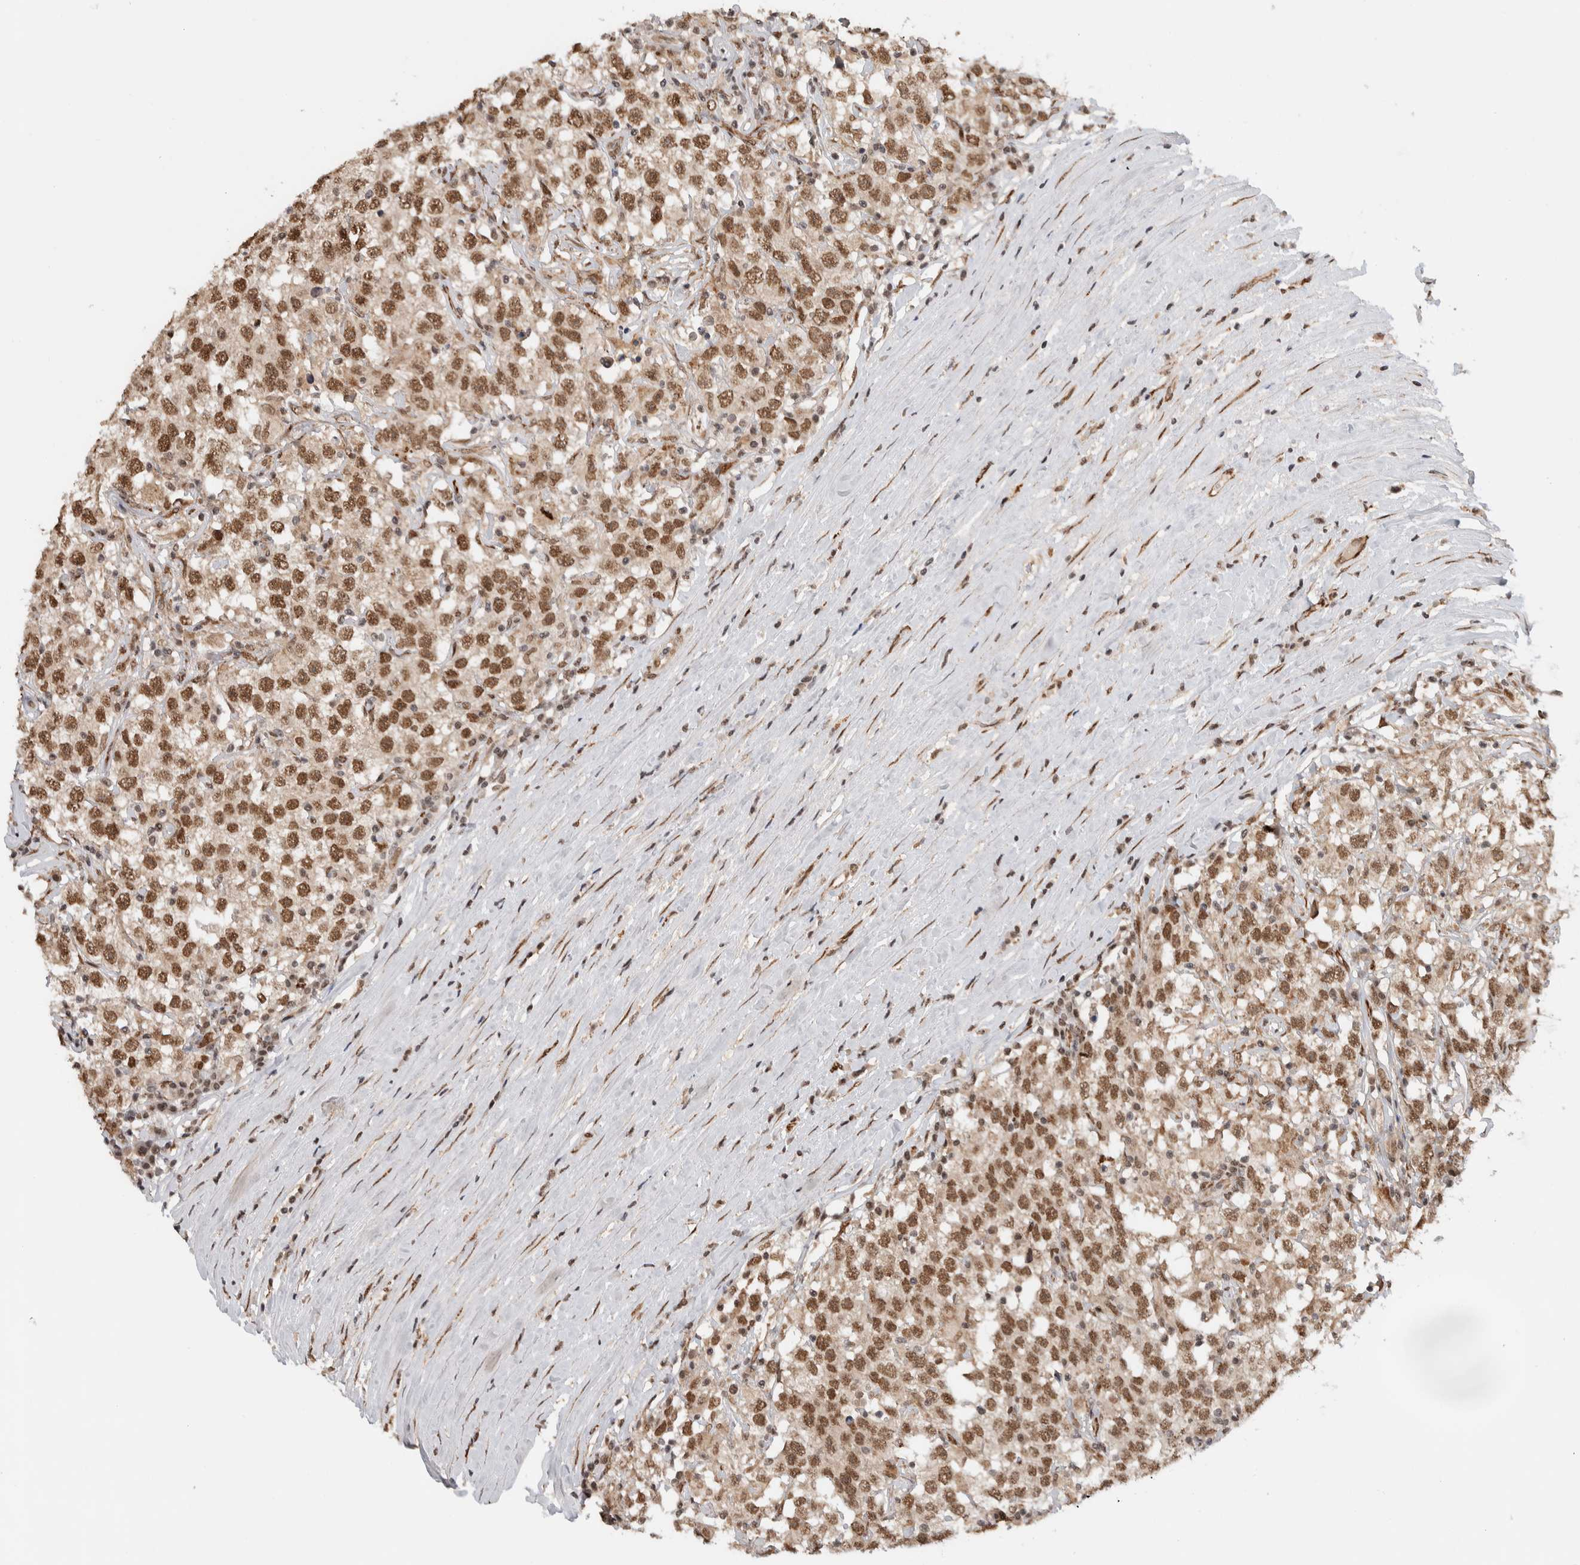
{"staining": {"intensity": "moderate", "quantity": ">75%", "location": "nuclear"}, "tissue": "testis cancer", "cell_type": "Tumor cells", "image_type": "cancer", "snomed": [{"axis": "morphology", "description": "Seminoma, NOS"}, {"axis": "topography", "description": "Testis"}], "caption": "About >75% of tumor cells in testis seminoma show moderate nuclear protein expression as visualized by brown immunohistochemical staining.", "gene": "TNRC18", "patient": {"sex": "male", "age": 41}}